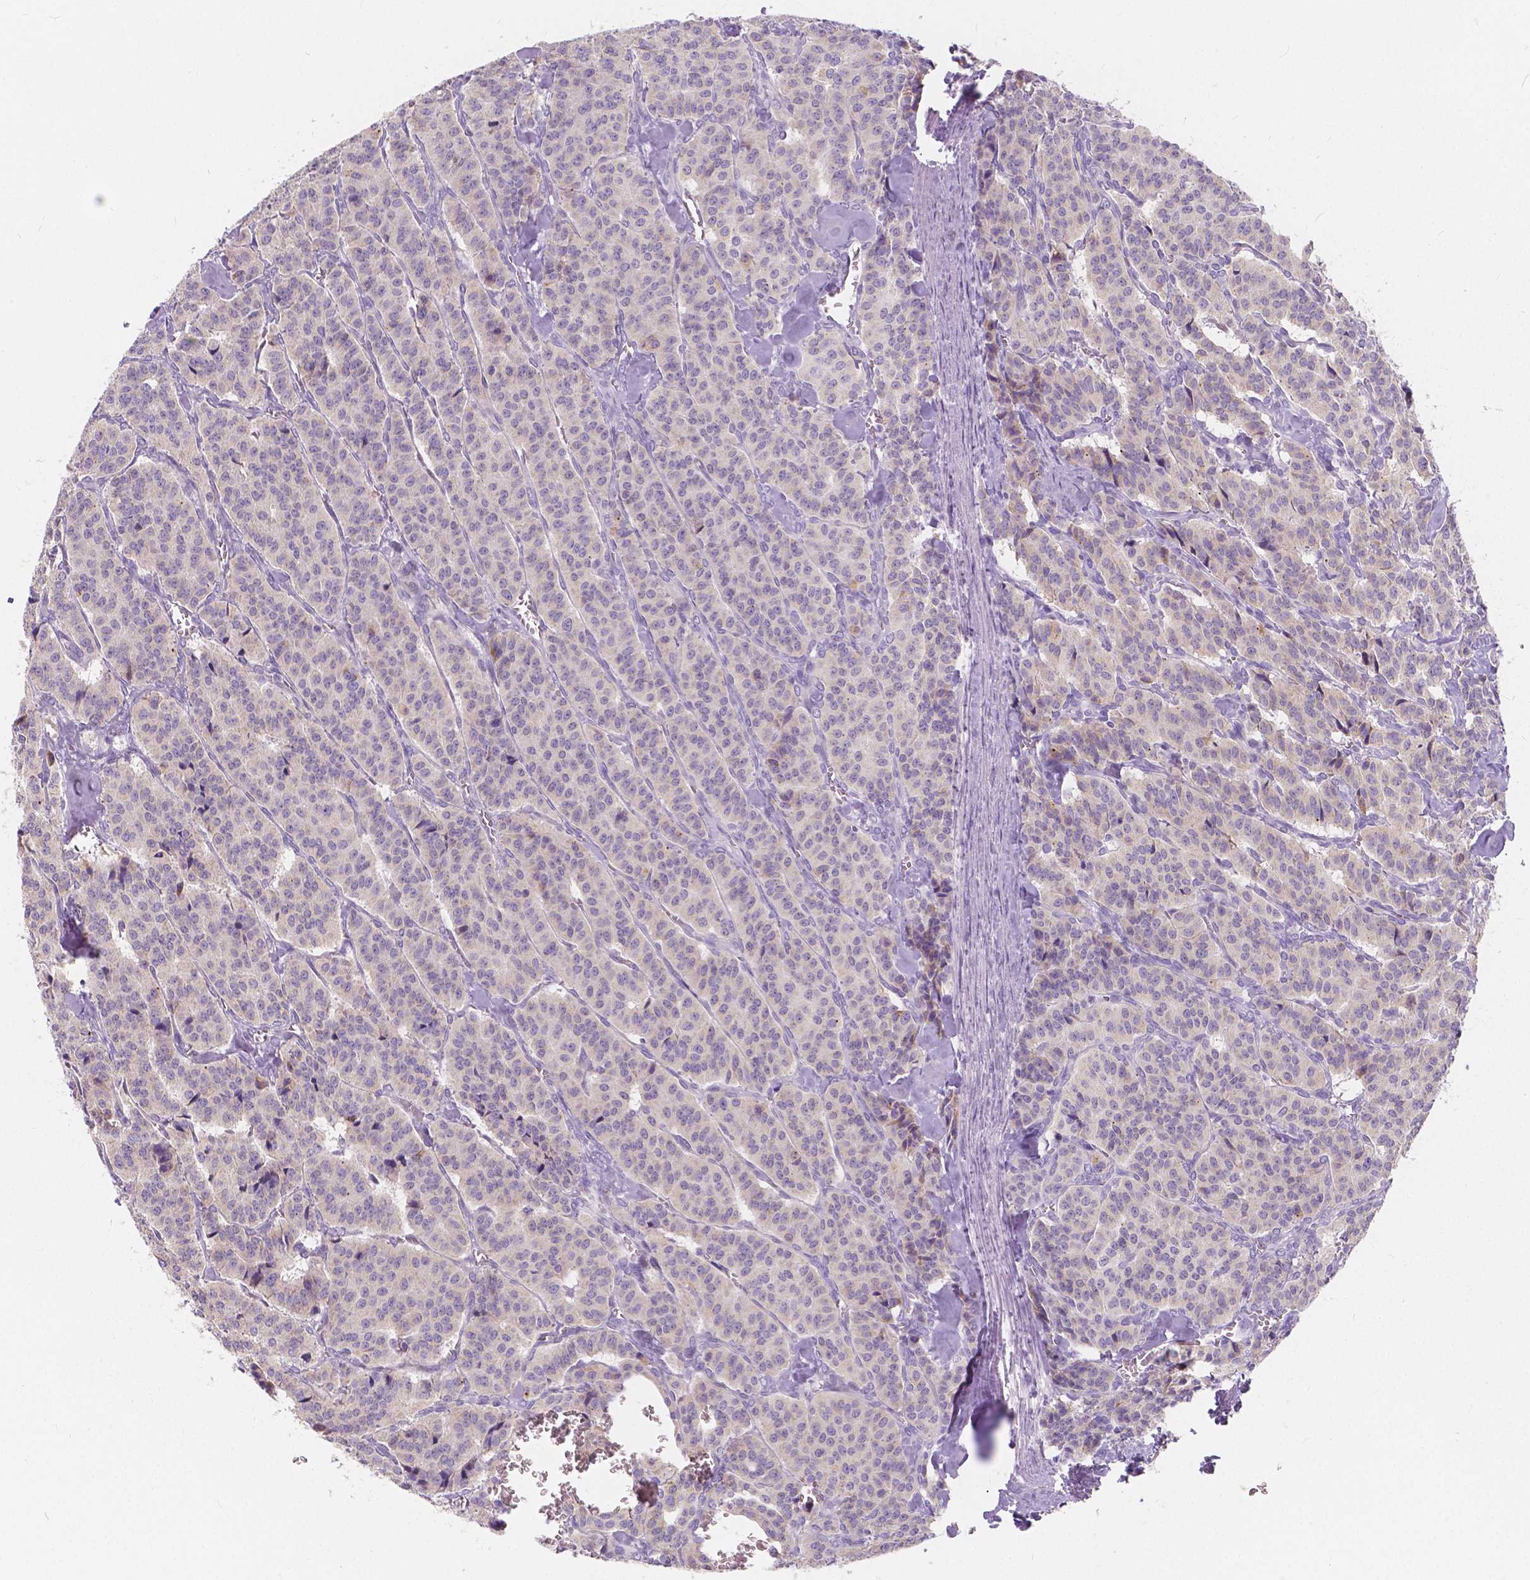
{"staining": {"intensity": "weak", "quantity": "<25%", "location": "cytoplasmic/membranous"}, "tissue": "carcinoid", "cell_type": "Tumor cells", "image_type": "cancer", "snomed": [{"axis": "morphology", "description": "Normal tissue, NOS"}, {"axis": "morphology", "description": "Carcinoid, malignant, NOS"}, {"axis": "topography", "description": "Lung"}], "caption": "Immunohistochemistry (IHC) histopathology image of carcinoid (malignant) stained for a protein (brown), which exhibits no positivity in tumor cells.", "gene": "RNF186", "patient": {"sex": "female", "age": 46}}